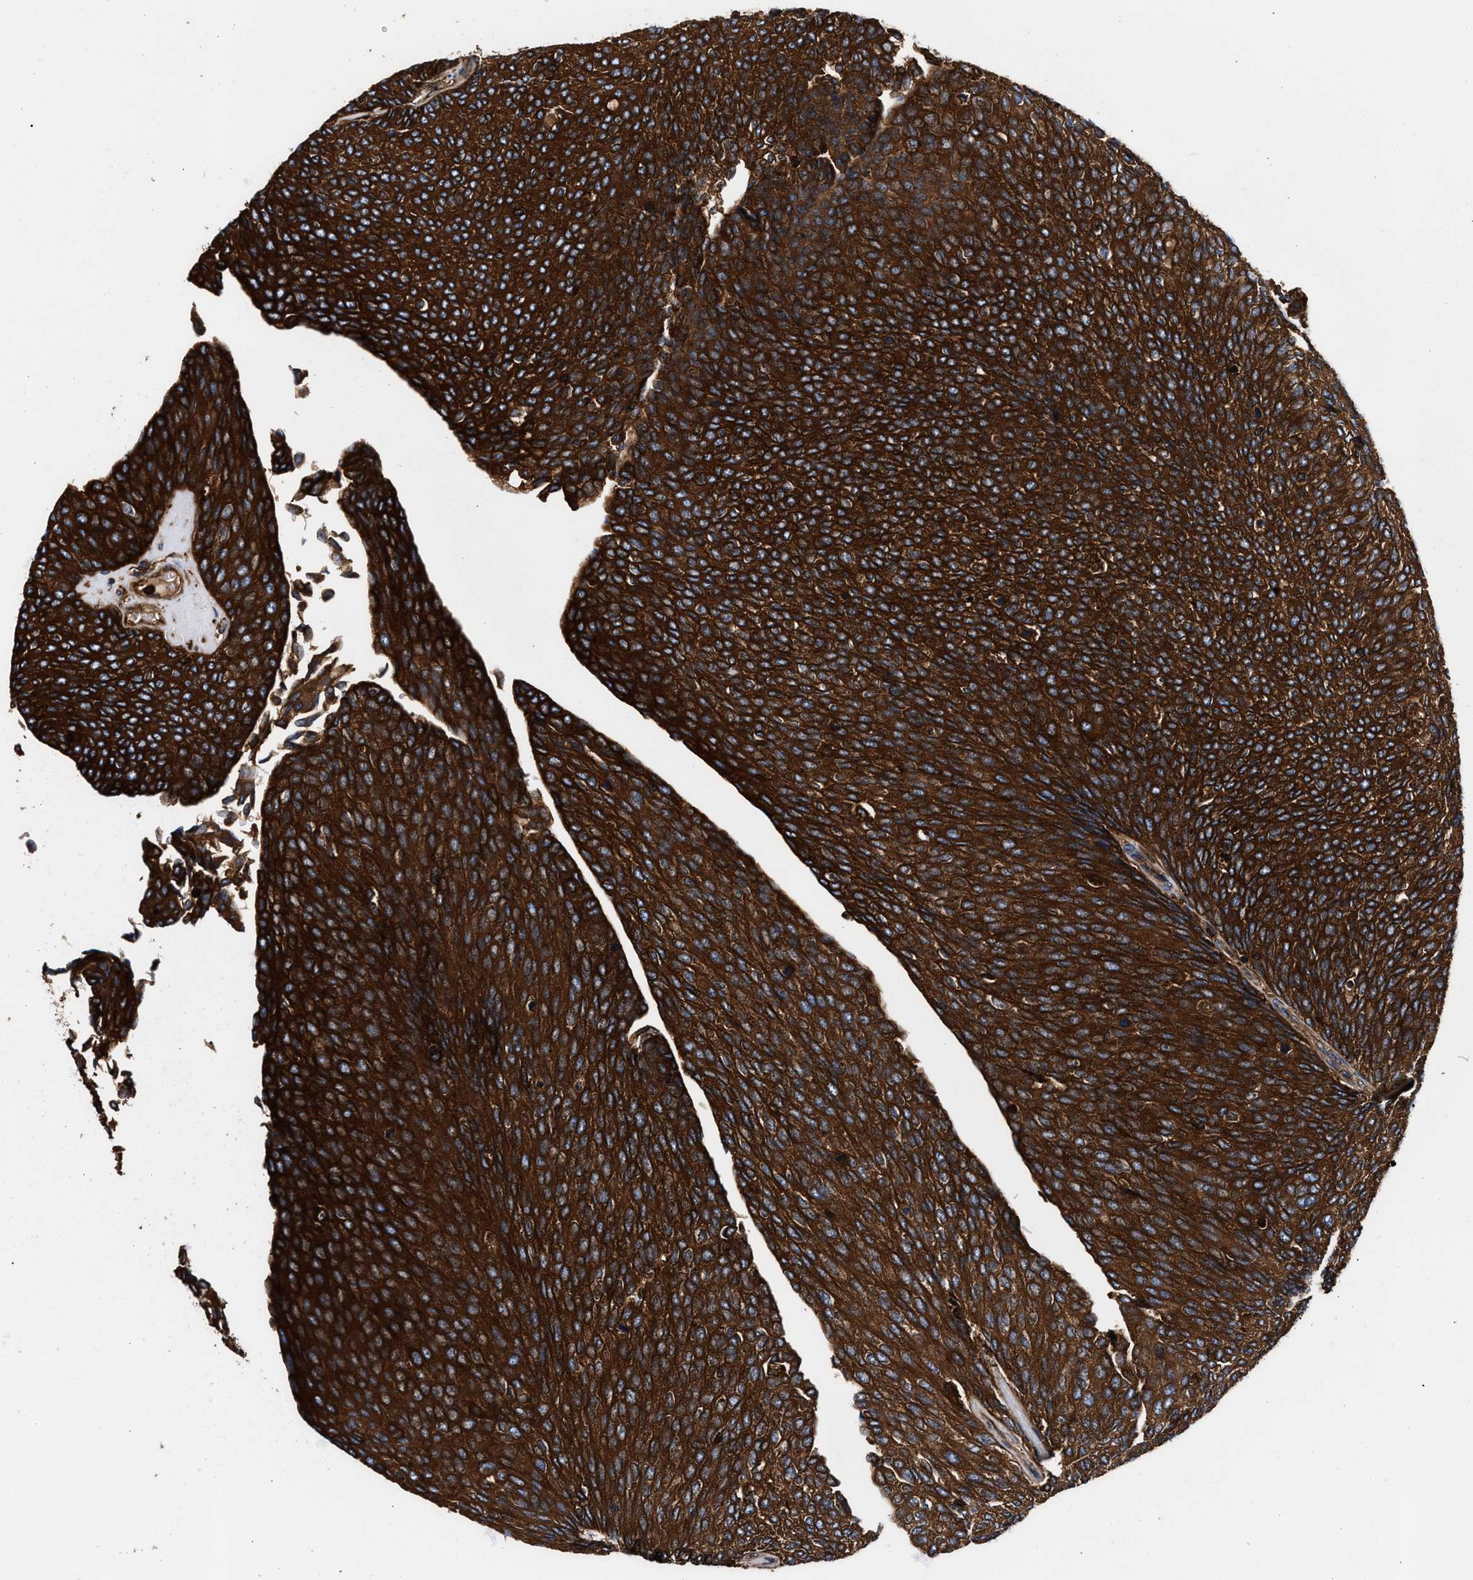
{"staining": {"intensity": "strong", "quantity": ">75%", "location": "cytoplasmic/membranous"}, "tissue": "urothelial cancer", "cell_type": "Tumor cells", "image_type": "cancer", "snomed": [{"axis": "morphology", "description": "Urothelial carcinoma, Low grade"}, {"axis": "topography", "description": "Urinary bladder"}], "caption": "Tumor cells display high levels of strong cytoplasmic/membranous expression in about >75% of cells in human urothelial carcinoma (low-grade).", "gene": "KYAT1", "patient": {"sex": "female", "age": 79}}